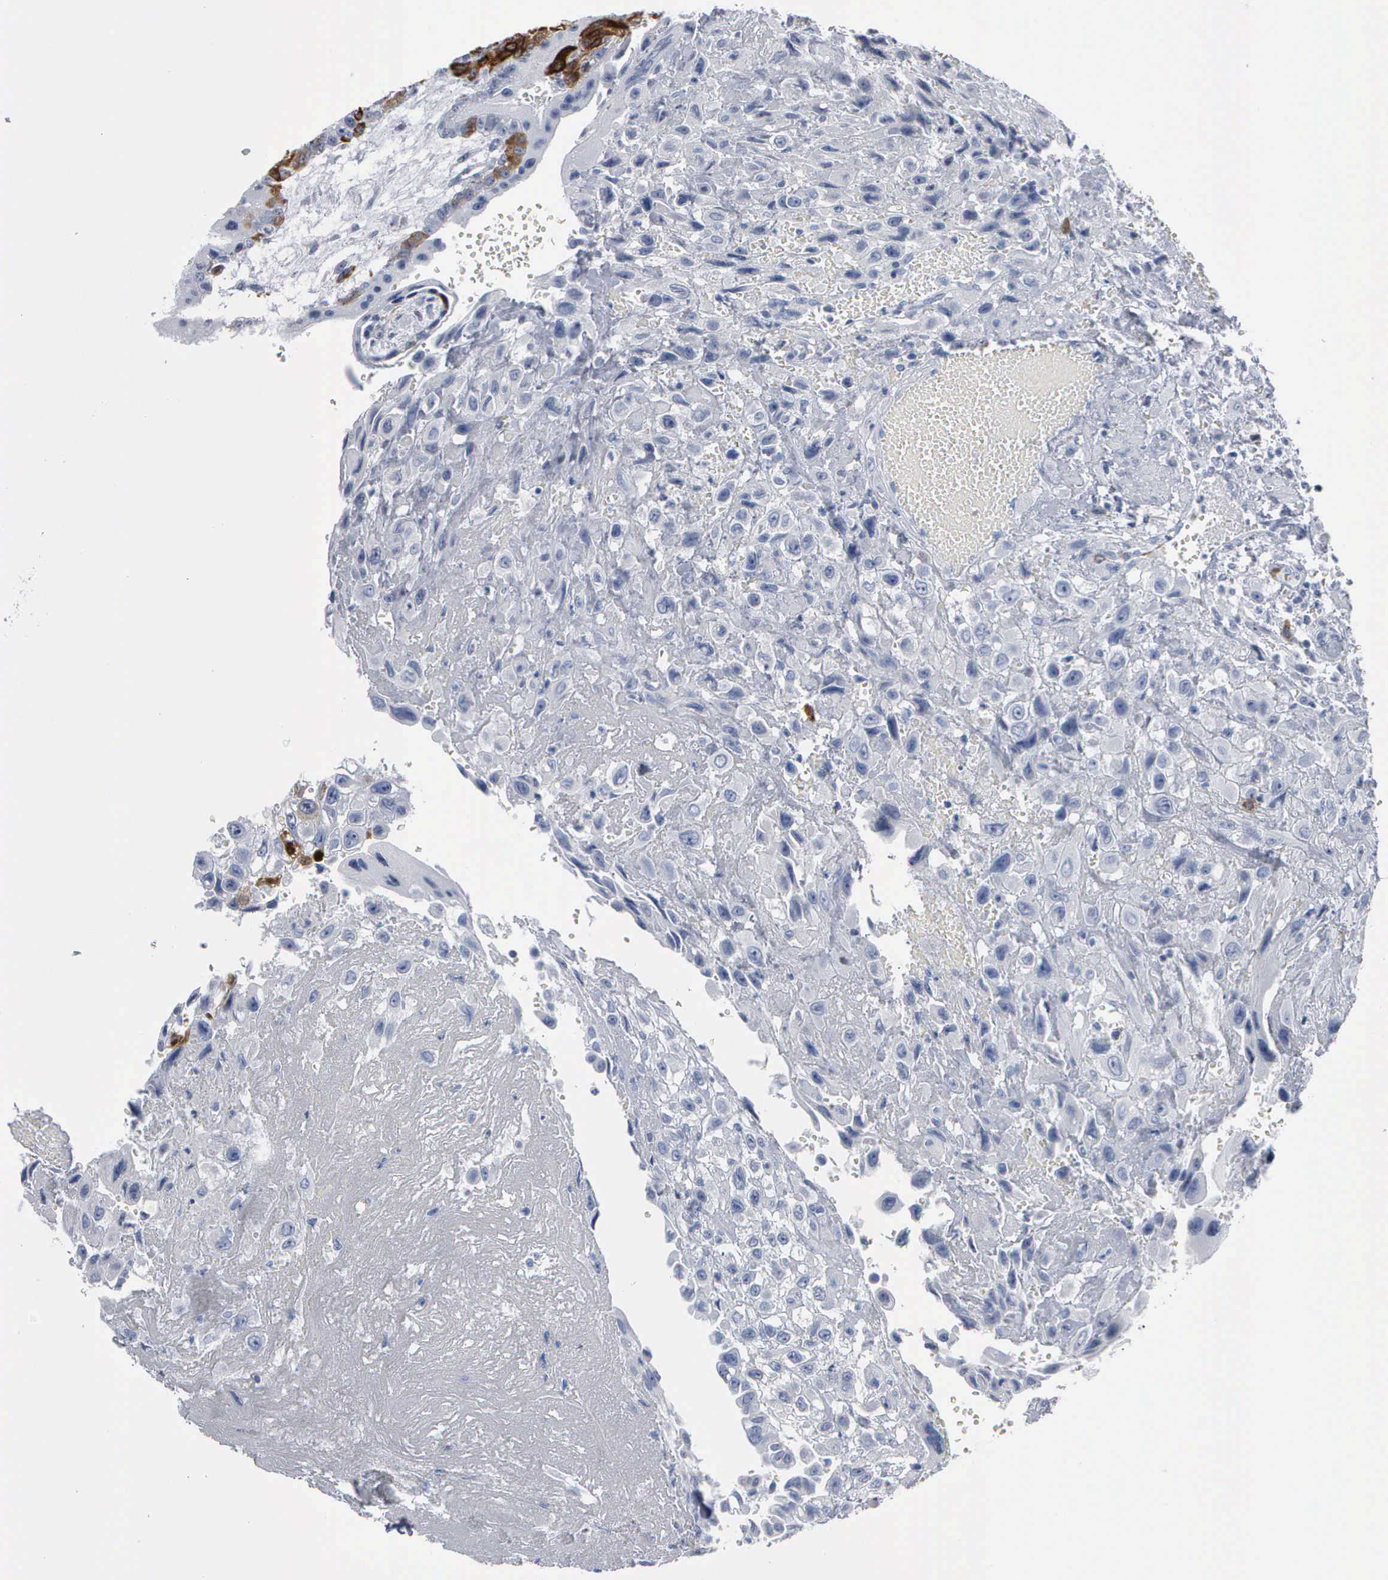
{"staining": {"intensity": "moderate", "quantity": "<25%", "location": "cytoplasmic/membranous"}, "tissue": "placenta", "cell_type": "Decidual cells", "image_type": "normal", "snomed": [{"axis": "morphology", "description": "Normal tissue, NOS"}, {"axis": "topography", "description": "Placenta"}], "caption": "Normal placenta shows moderate cytoplasmic/membranous expression in approximately <25% of decidual cells The protein is stained brown, and the nuclei are stained in blue (DAB (3,3'-diaminobenzidine) IHC with brightfield microscopy, high magnification)..", "gene": "CCNB1", "patient": {"sex": "female", "age": 34}}